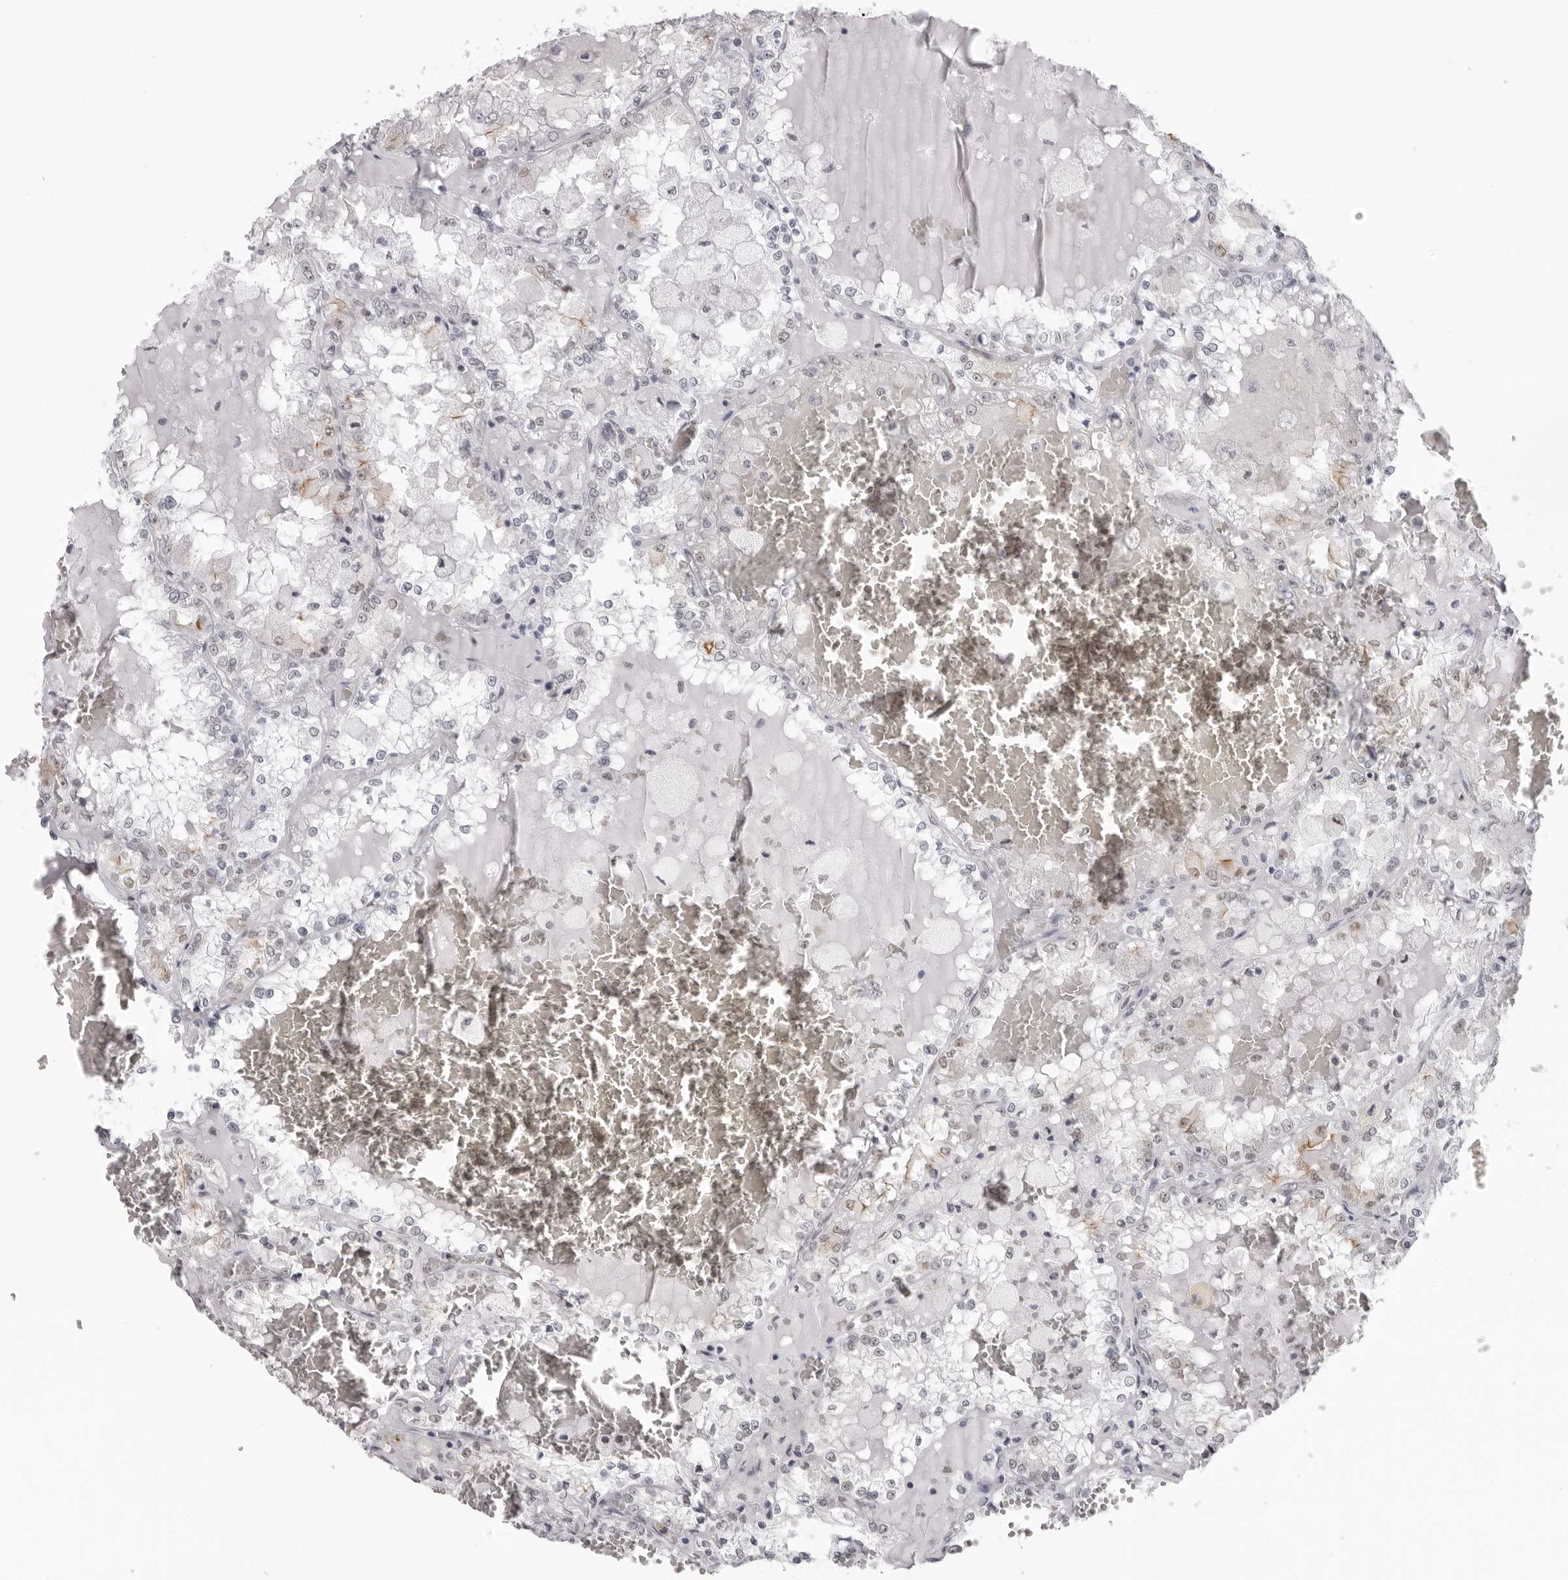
{"staining": {"intensity": "negative", "quantity": "none", "location": "none"}, "tissue": "renal cancer", "cell_type": "Tumor cells", "image_type": "cancer", "snomed": [{"axis": "morphology", "description": "Adenocarcinoma, NOS"}, {"axis": "topography", "description": "Kidney"}], "caption": "This micrograph is of renal cancer (adenocarcinoma) stained with immunohistochemistry to label a protein in brown with the nuclei are counter-stained blue. There is no positivity in tumor cells.", "gene": "ESPN", "patient": {"sex": "female", "age": 56}}